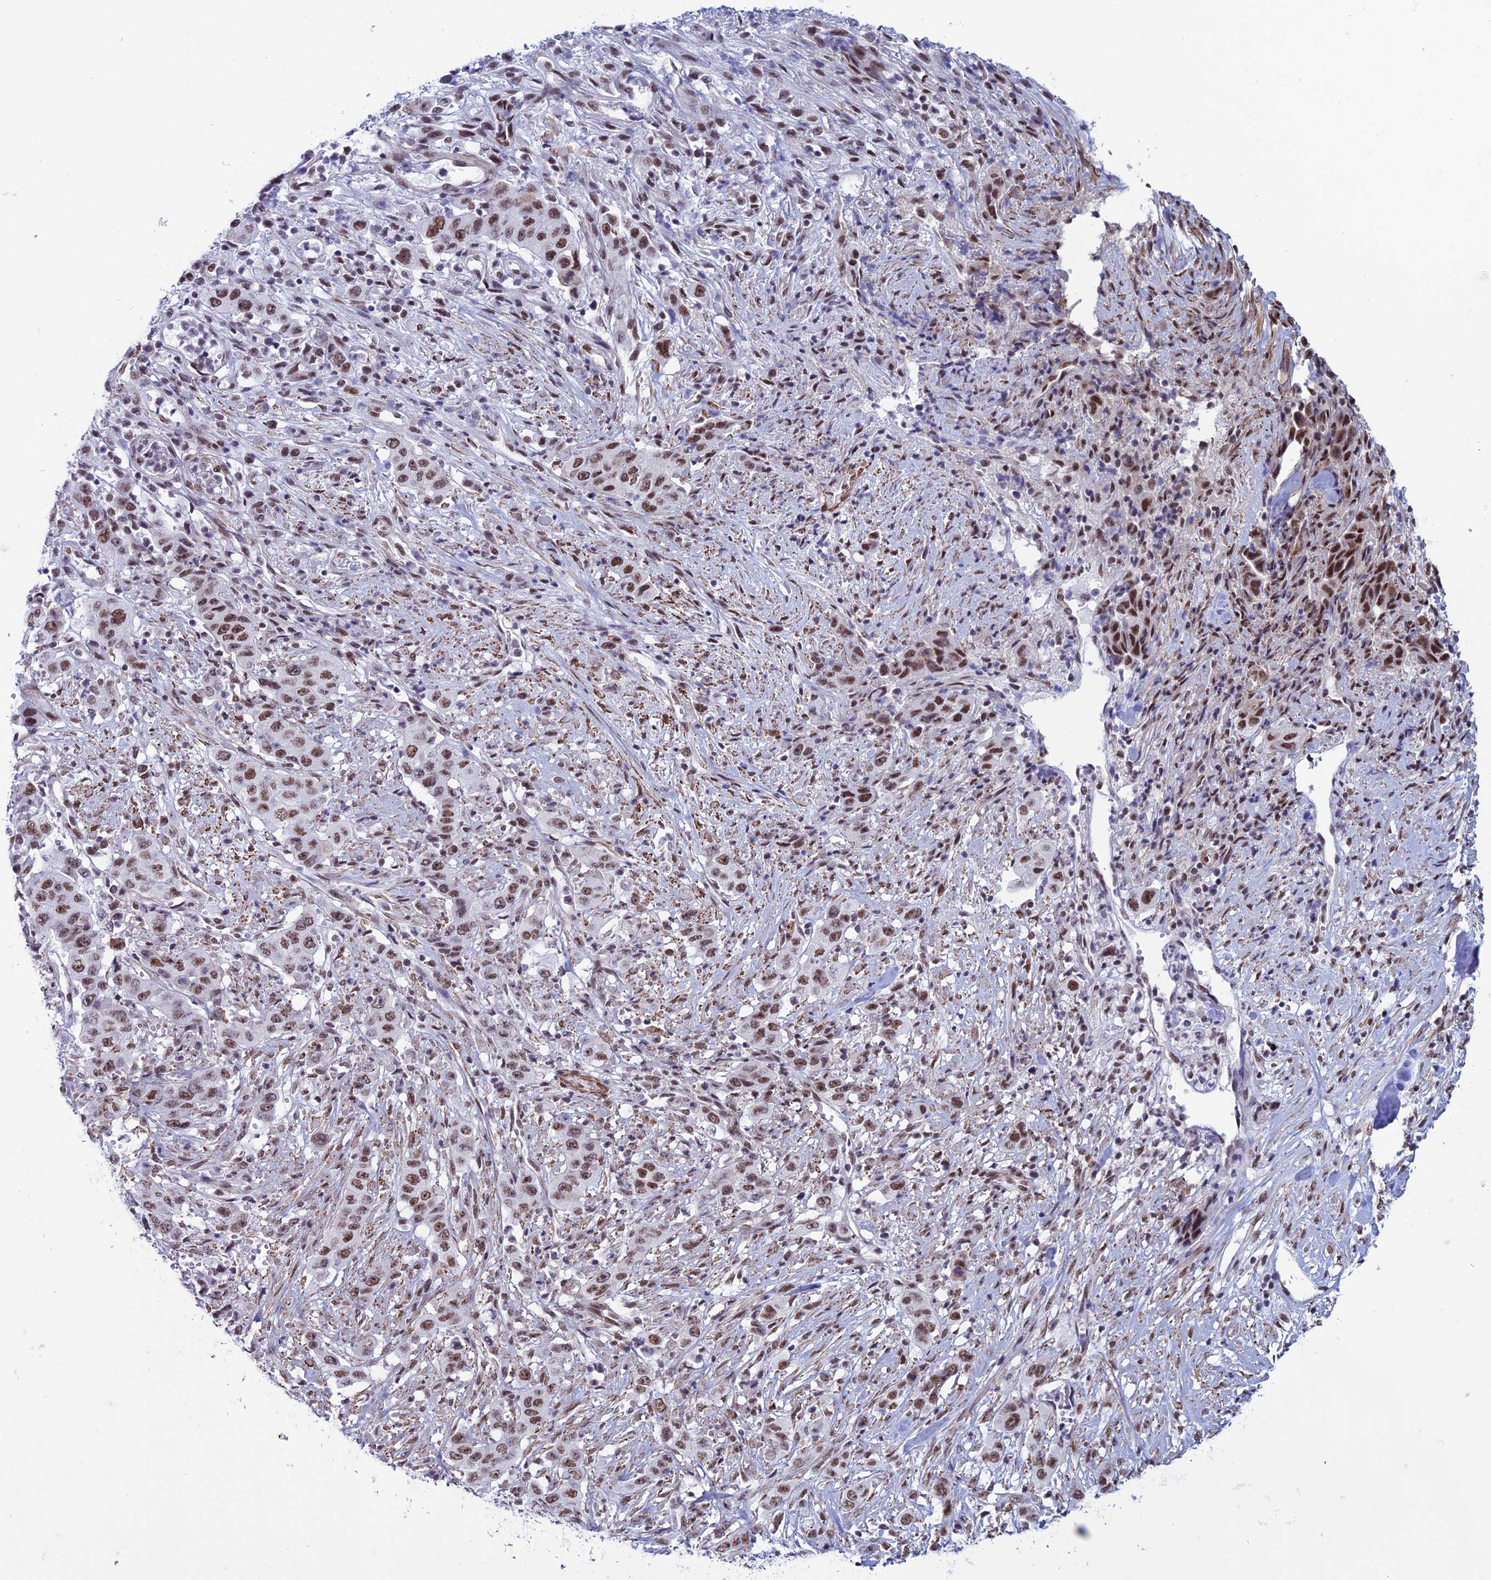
{"staining": {"intensity": "moderate", "quantity": ">75%", "location": "nuclear"}, "tissue": "stomach cancer", "cell_type": "Tumor cells", "image_type": "cancer", "snomed": [{"axis": "morphology", "description": "Adenocarcinoma, NOS"}, {"axis": "topography", "description": "Stomach, upper"}], "caption": "Human stomach cancer (adenocarcinoma) stained with a protein marker displays moderate staining in tumor cells.", "gene": "U2AF1", "patient": {"sex": "male", "age": 62}}